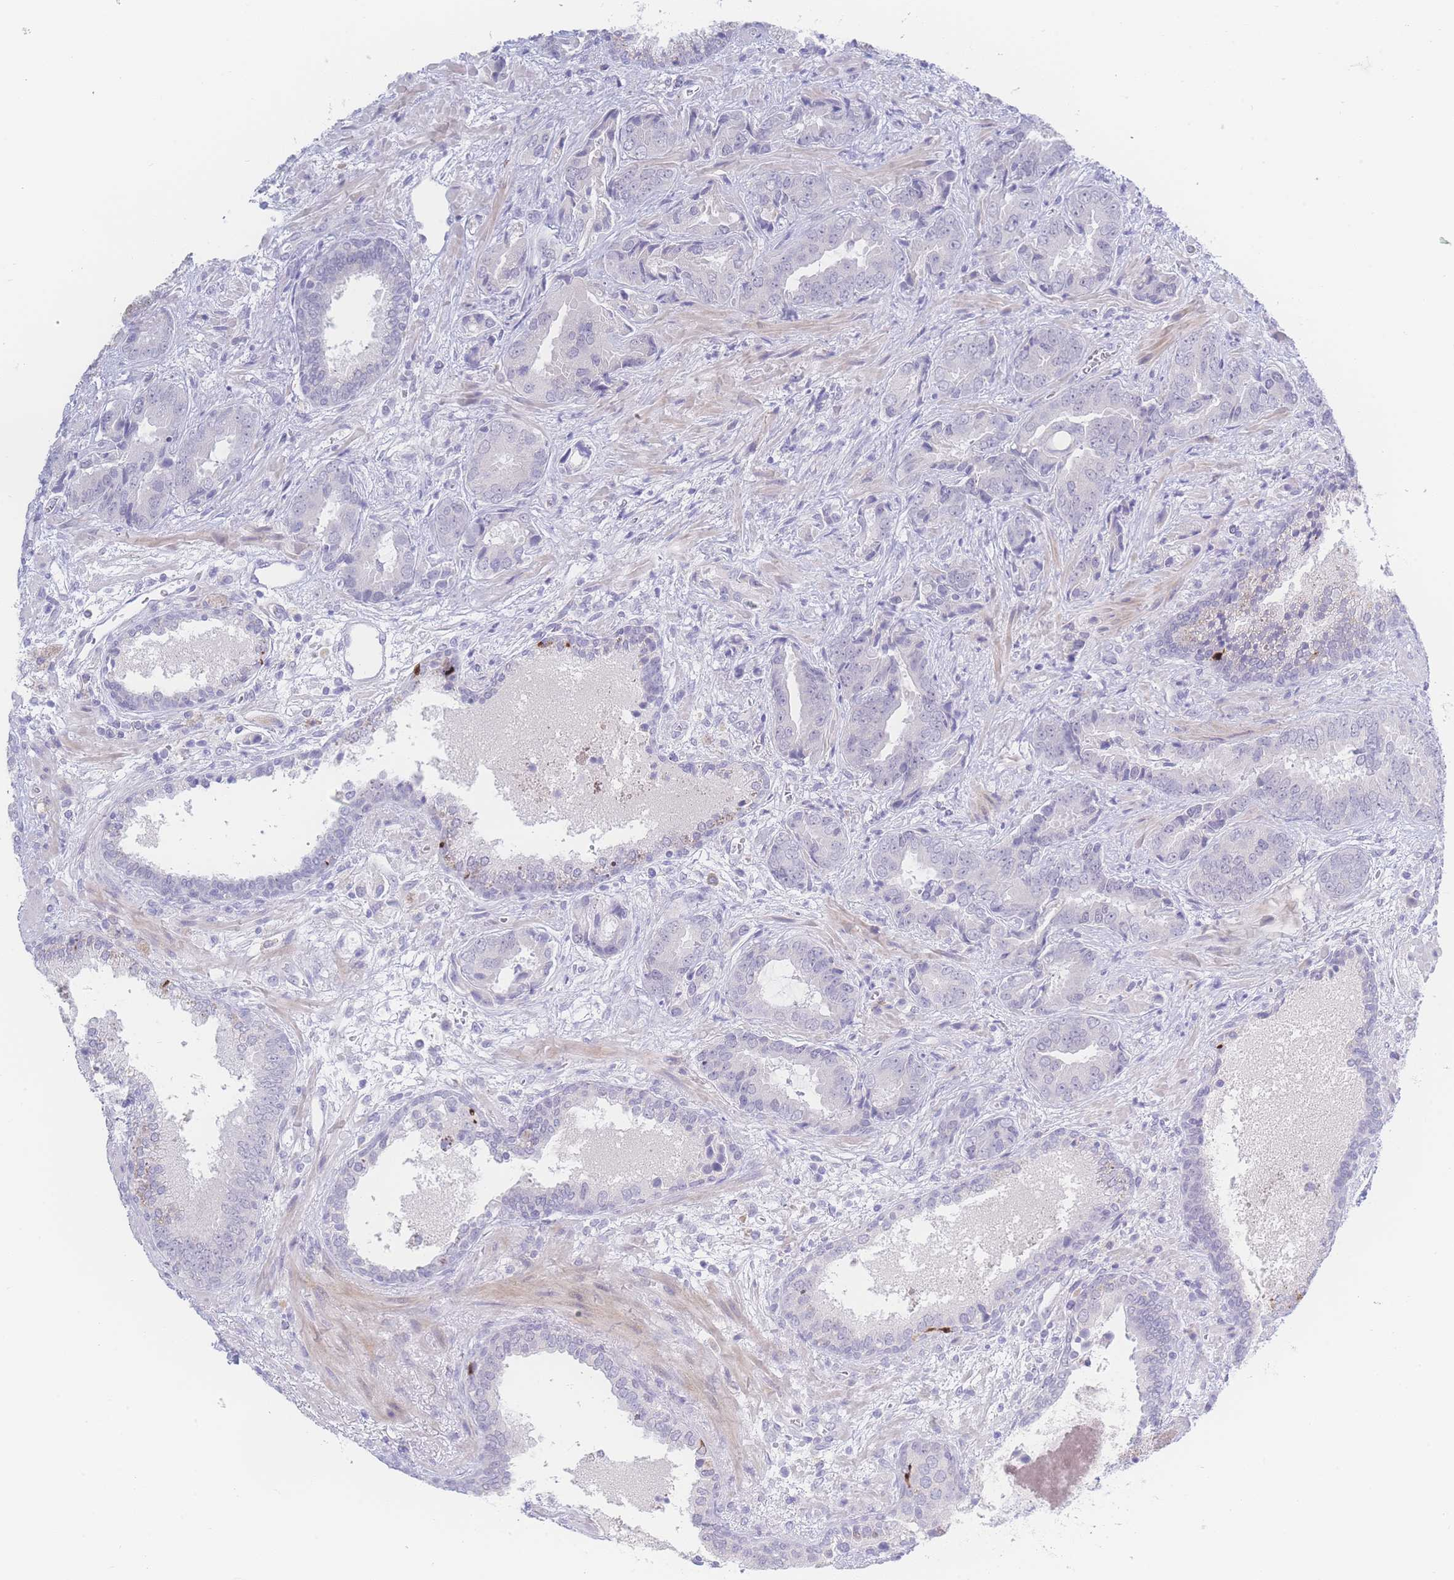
{"staining": {"intensity": "negative", "quantity": "none", "location": "none"}, "tissue": "prostate cancer", "cell_type": "Tumor cells", "image_type": "cancer", "snomed": [{"axis": "morphology", "description": "Adenocarcinoma, High grade"}, {"axis": "topography", "description": "Prostate"}], "caption": "Micrograph shows no significant protein positivity in tumor cells of prostate high-grade adenocarcinoma.", "gene": "PRSS22", "patient": {"sex": "male", "age": 71}}